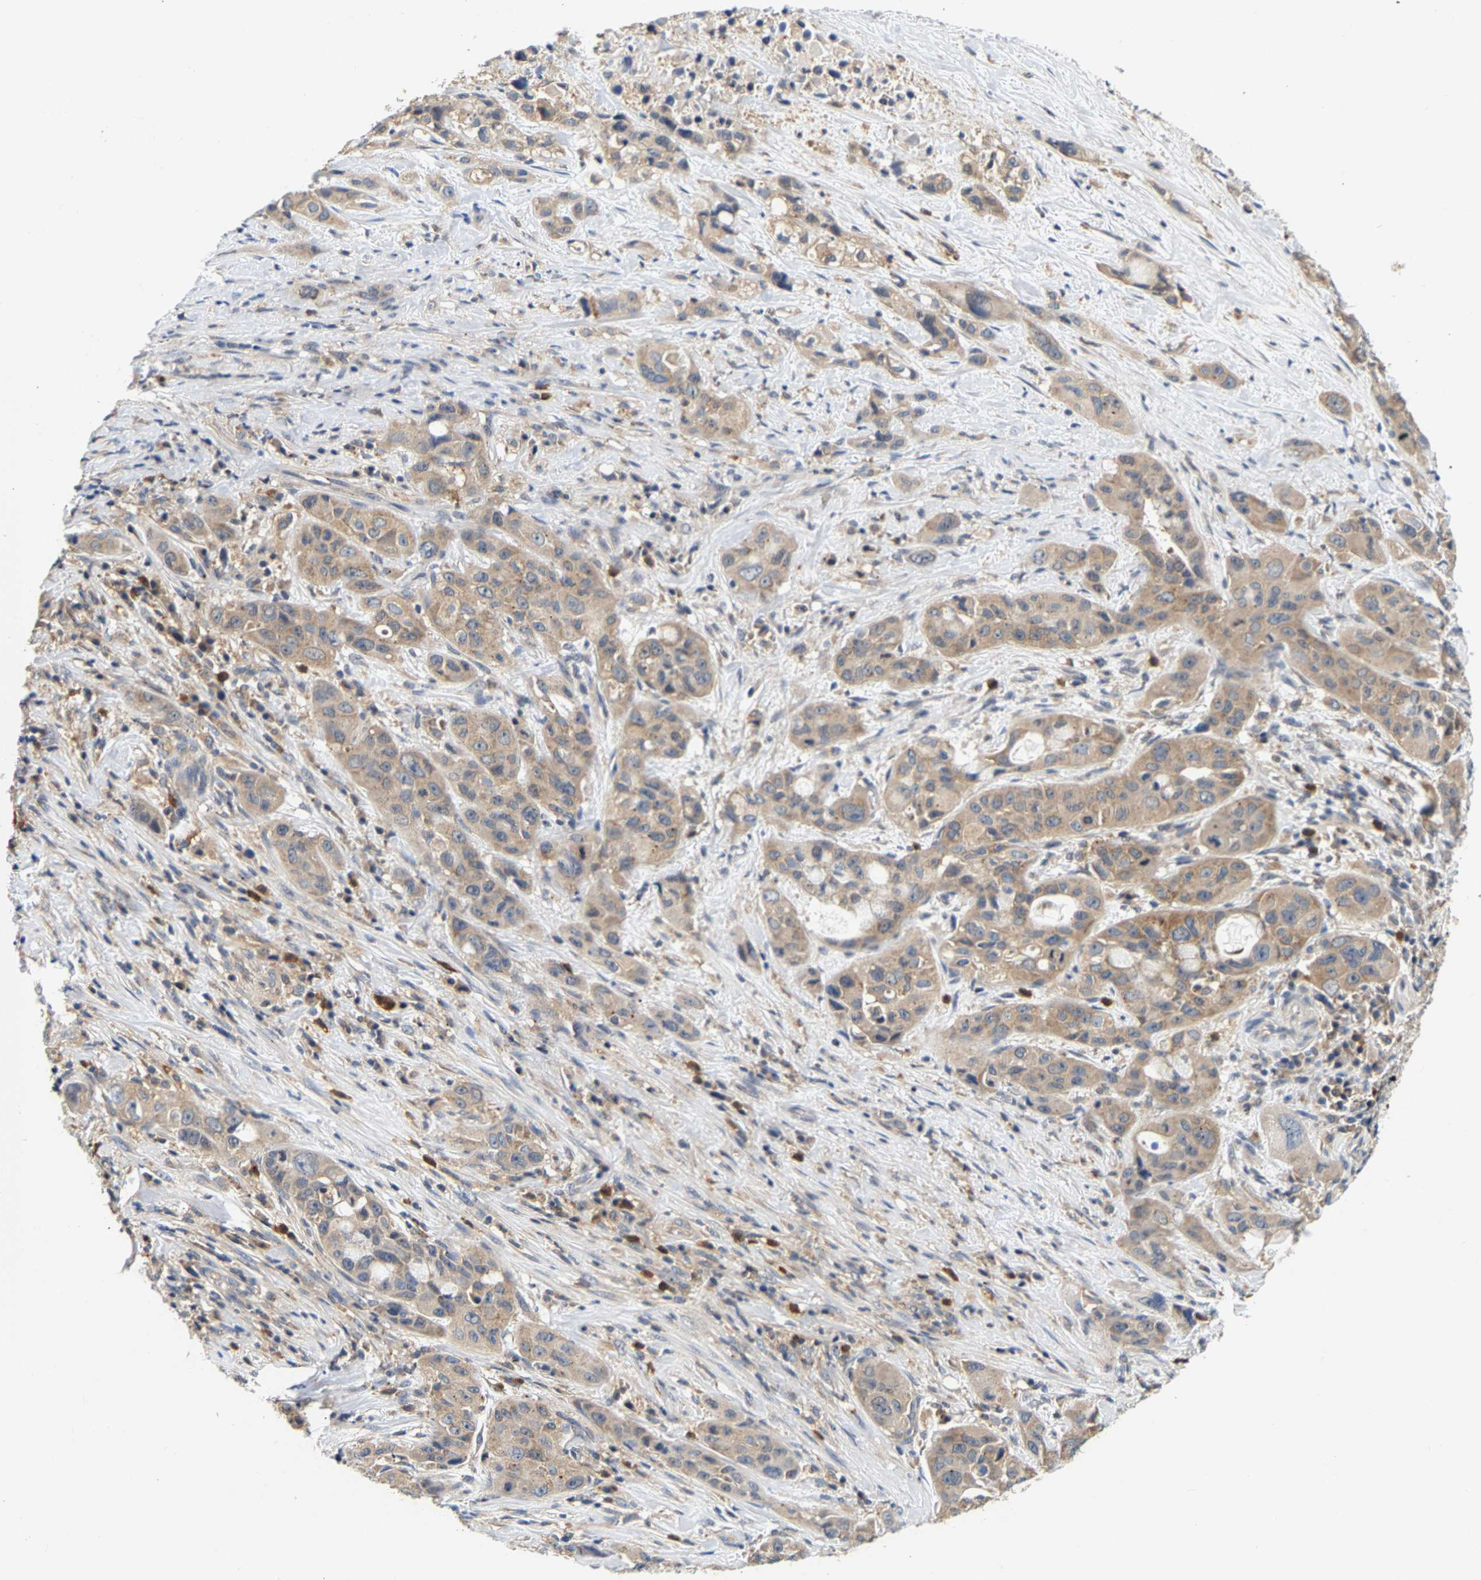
{"staining": {"intensity": "weak", "quantity": ">75%", "location": "cytoplasmic/membranous"}, "tissue": "pancreatic cancer", "cell_type": "Tumor cells", "image_type": "cancer", "snomed": [{"axis": "morphology", "description": "Adenocarcinoma, NOS"}, {"axis": "topography", "description": "Pancreas"}], "caption": "Tumor cells reveal low levels of weak cytoplasmic/membranous positivity in about >75% of cells in pancreatic cancer.", "gene": "PPID", "patient": {"sex": "male", "age": 53}}